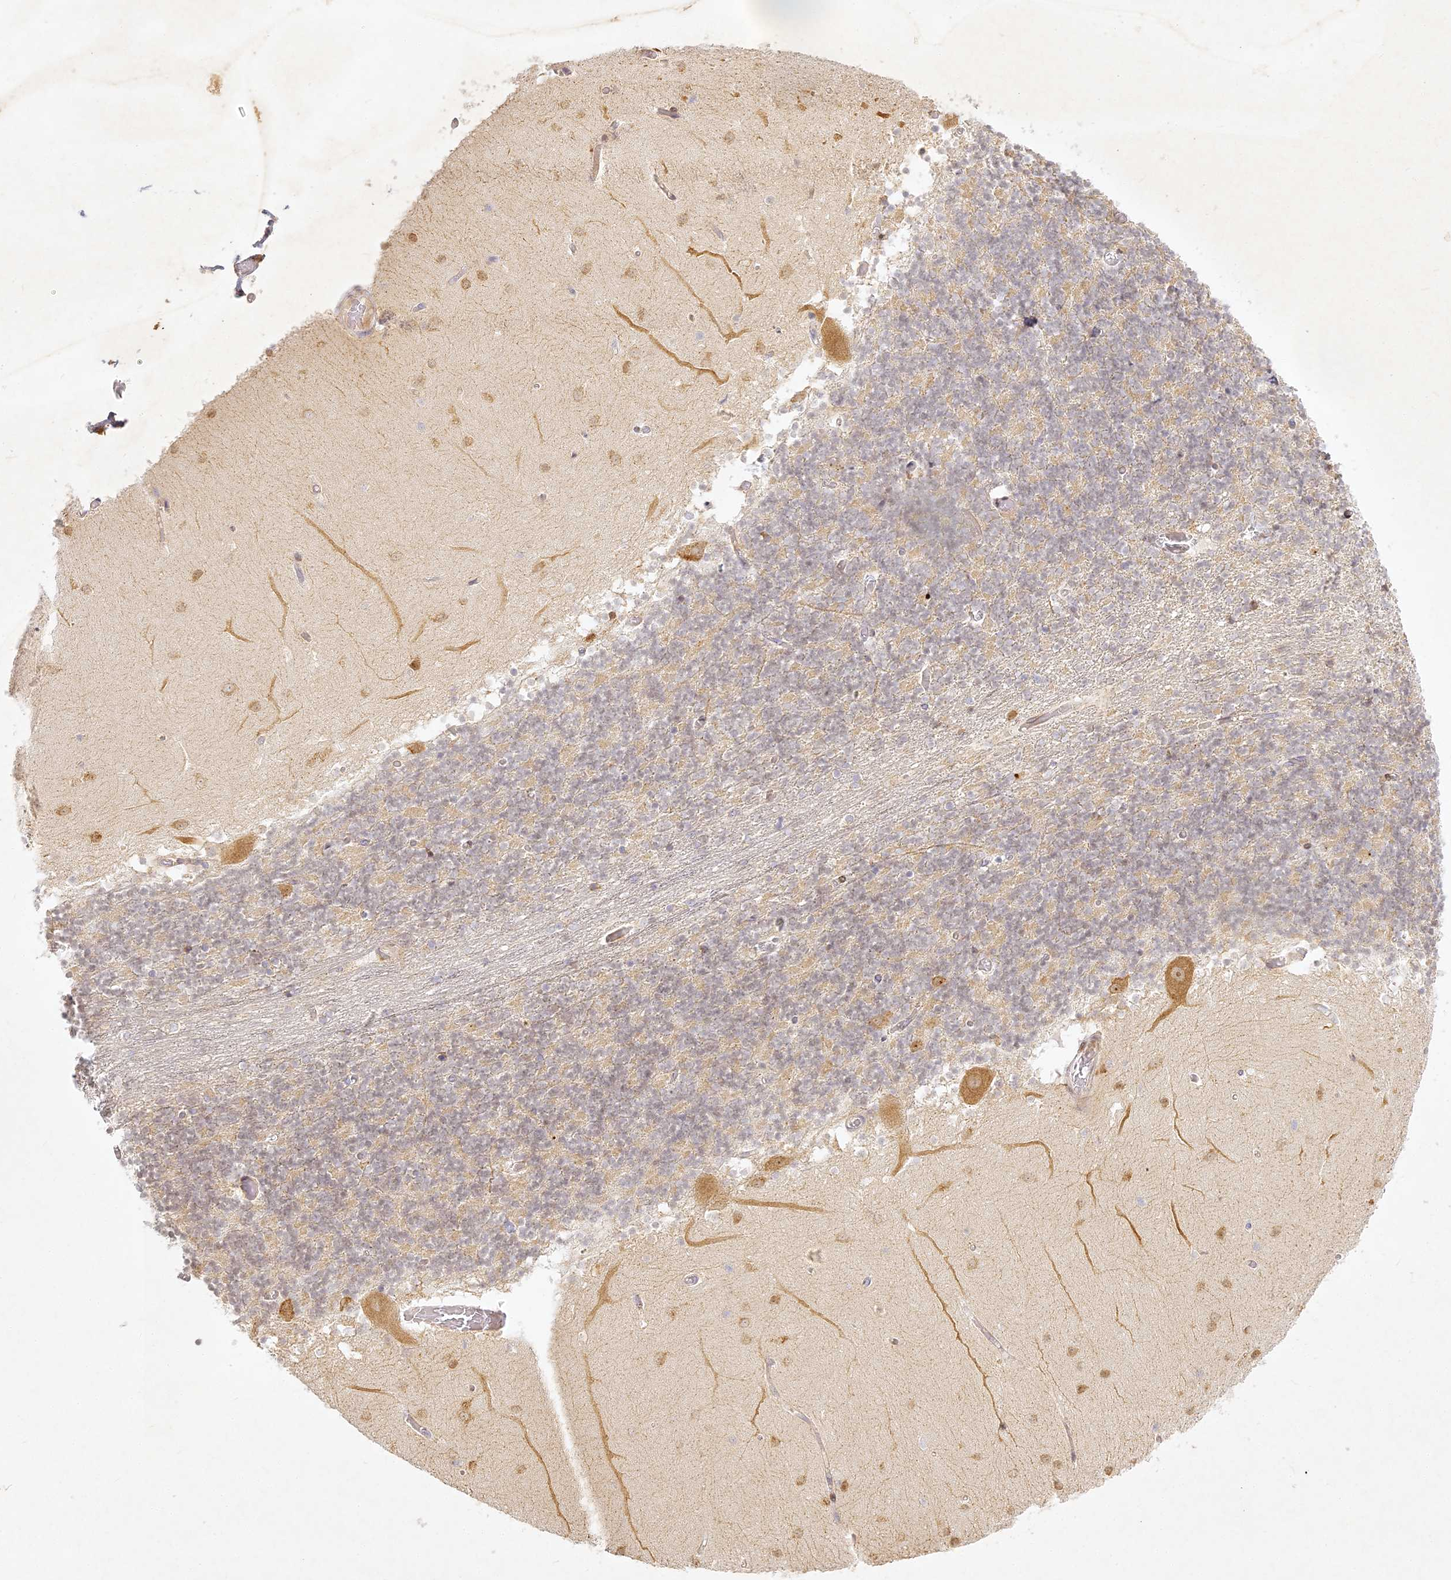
{"staining": {"intensity": "weak", "quantity": "<25%", "location": "cytoplasmic/membranous"}, "tissue": "cerebellum", "cell_type": "Cells in granular layer", "image_type": "normal", "snomed": [{"axis": "morphology", "description": "Normal tissue, NOS"}, {"axis": "topography", "description": "Cerebellum"}], "caption": "Cells in granular layer show no significant protein staining in normal cerebellum. (Stains: DAB immunohistochemistry with hematoxylin counter stain, Microscopy: brightfield microscopy at high magnification).", "gene": "SLC30A5", "patient": {"sex": "female", "age": 28}}